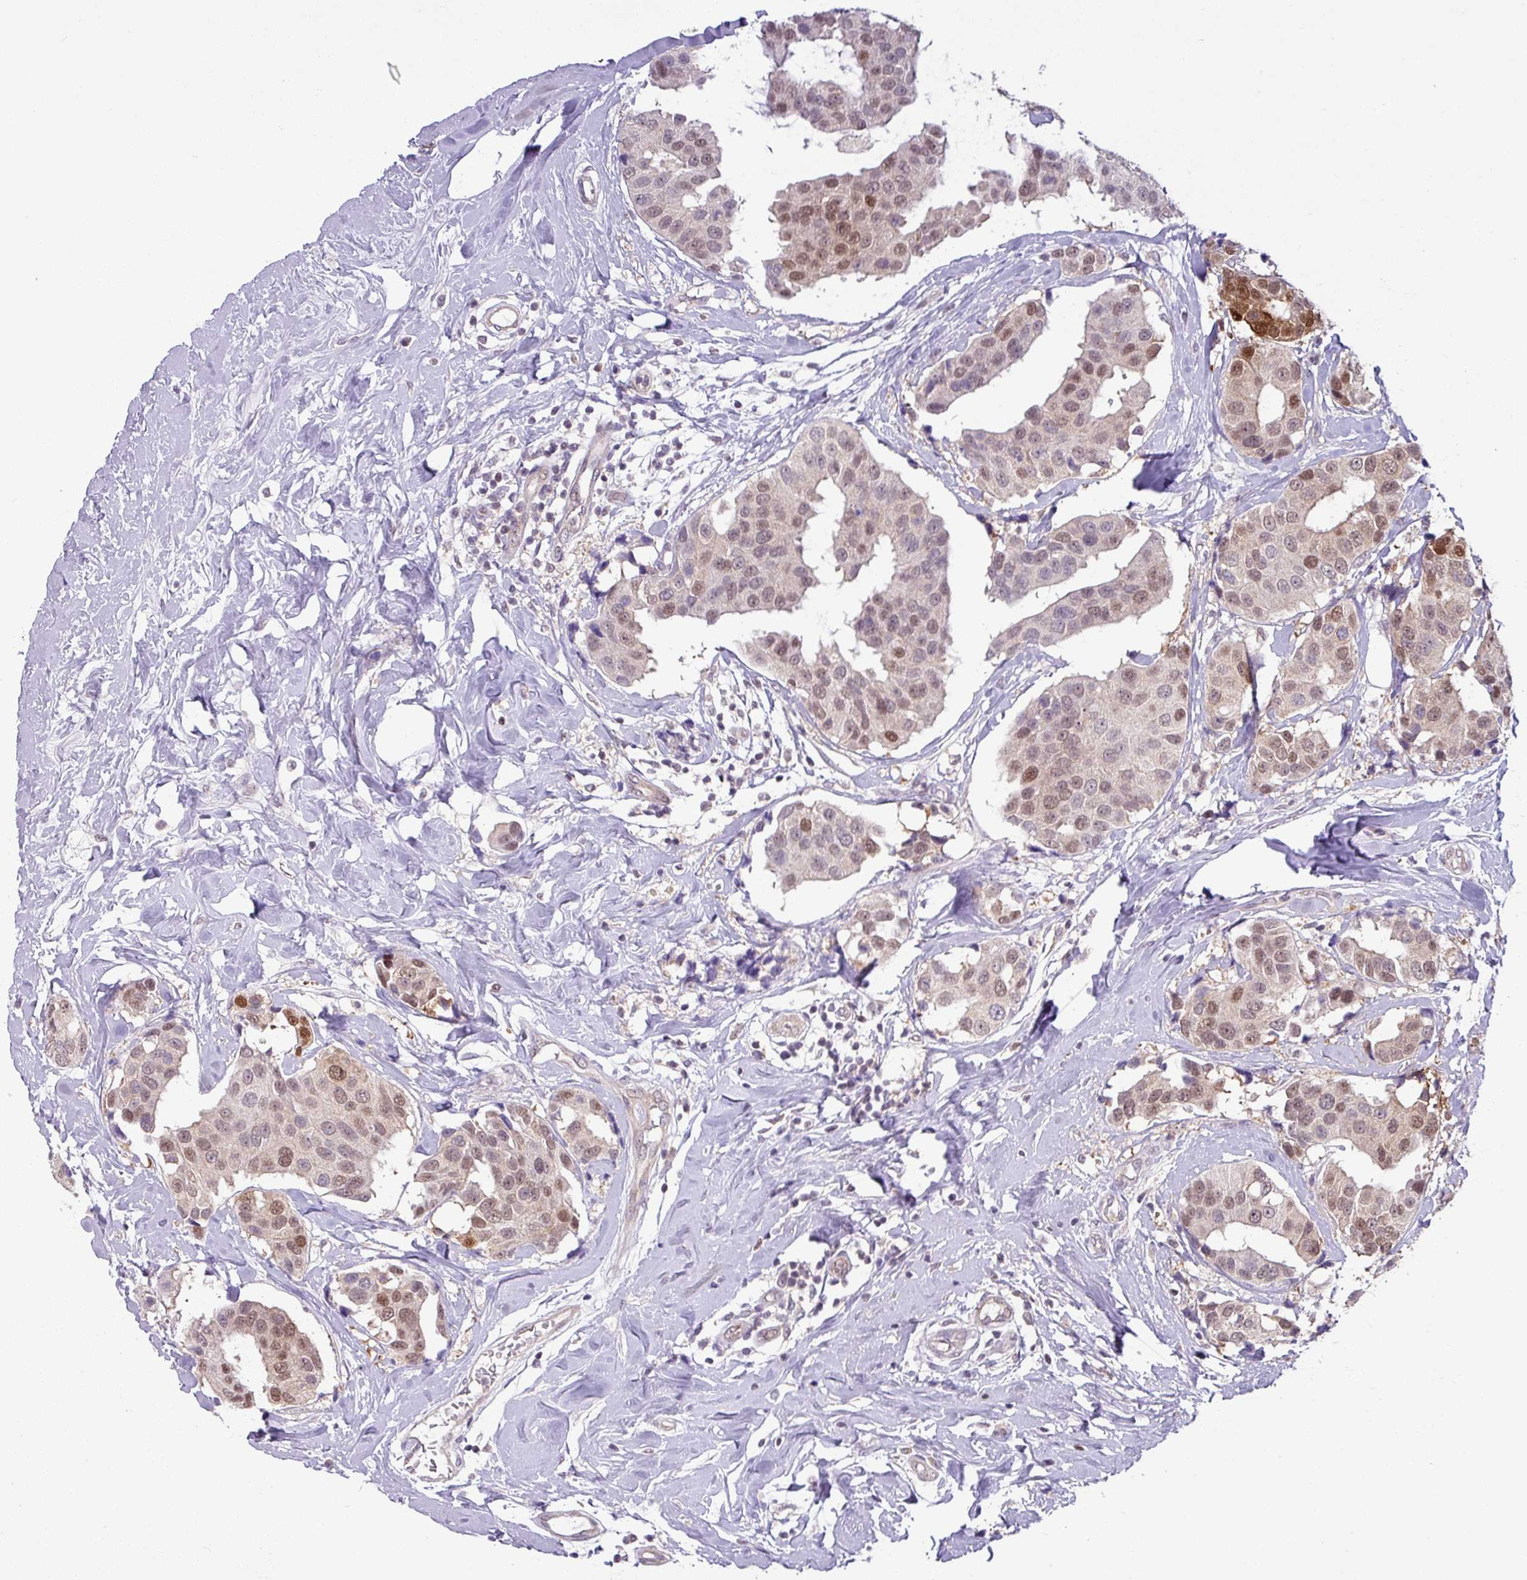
{"staining": {"intensity": "moderate", "quantity": ">75%", "location": "nuclear"}, "tissue": "breast cancer", "cell_type": "Tumor cells", "image_type": "cancer", "snomed": [{"axis": "morphology", "description": "Normal tissue, NOS"}, {"axis": "morphology", "description": "Duct carcinoma"}, {"axis": "topography", "description": "Breast"}], "caption": "The micrograph reveals staining of breast cancer (invasive ductal carcinoma), revealing moderate nuclear protein positivity (brown color) within tumor cells.", "gene": "TTLL12", "patient": {"sex": "female", "age": 39}}